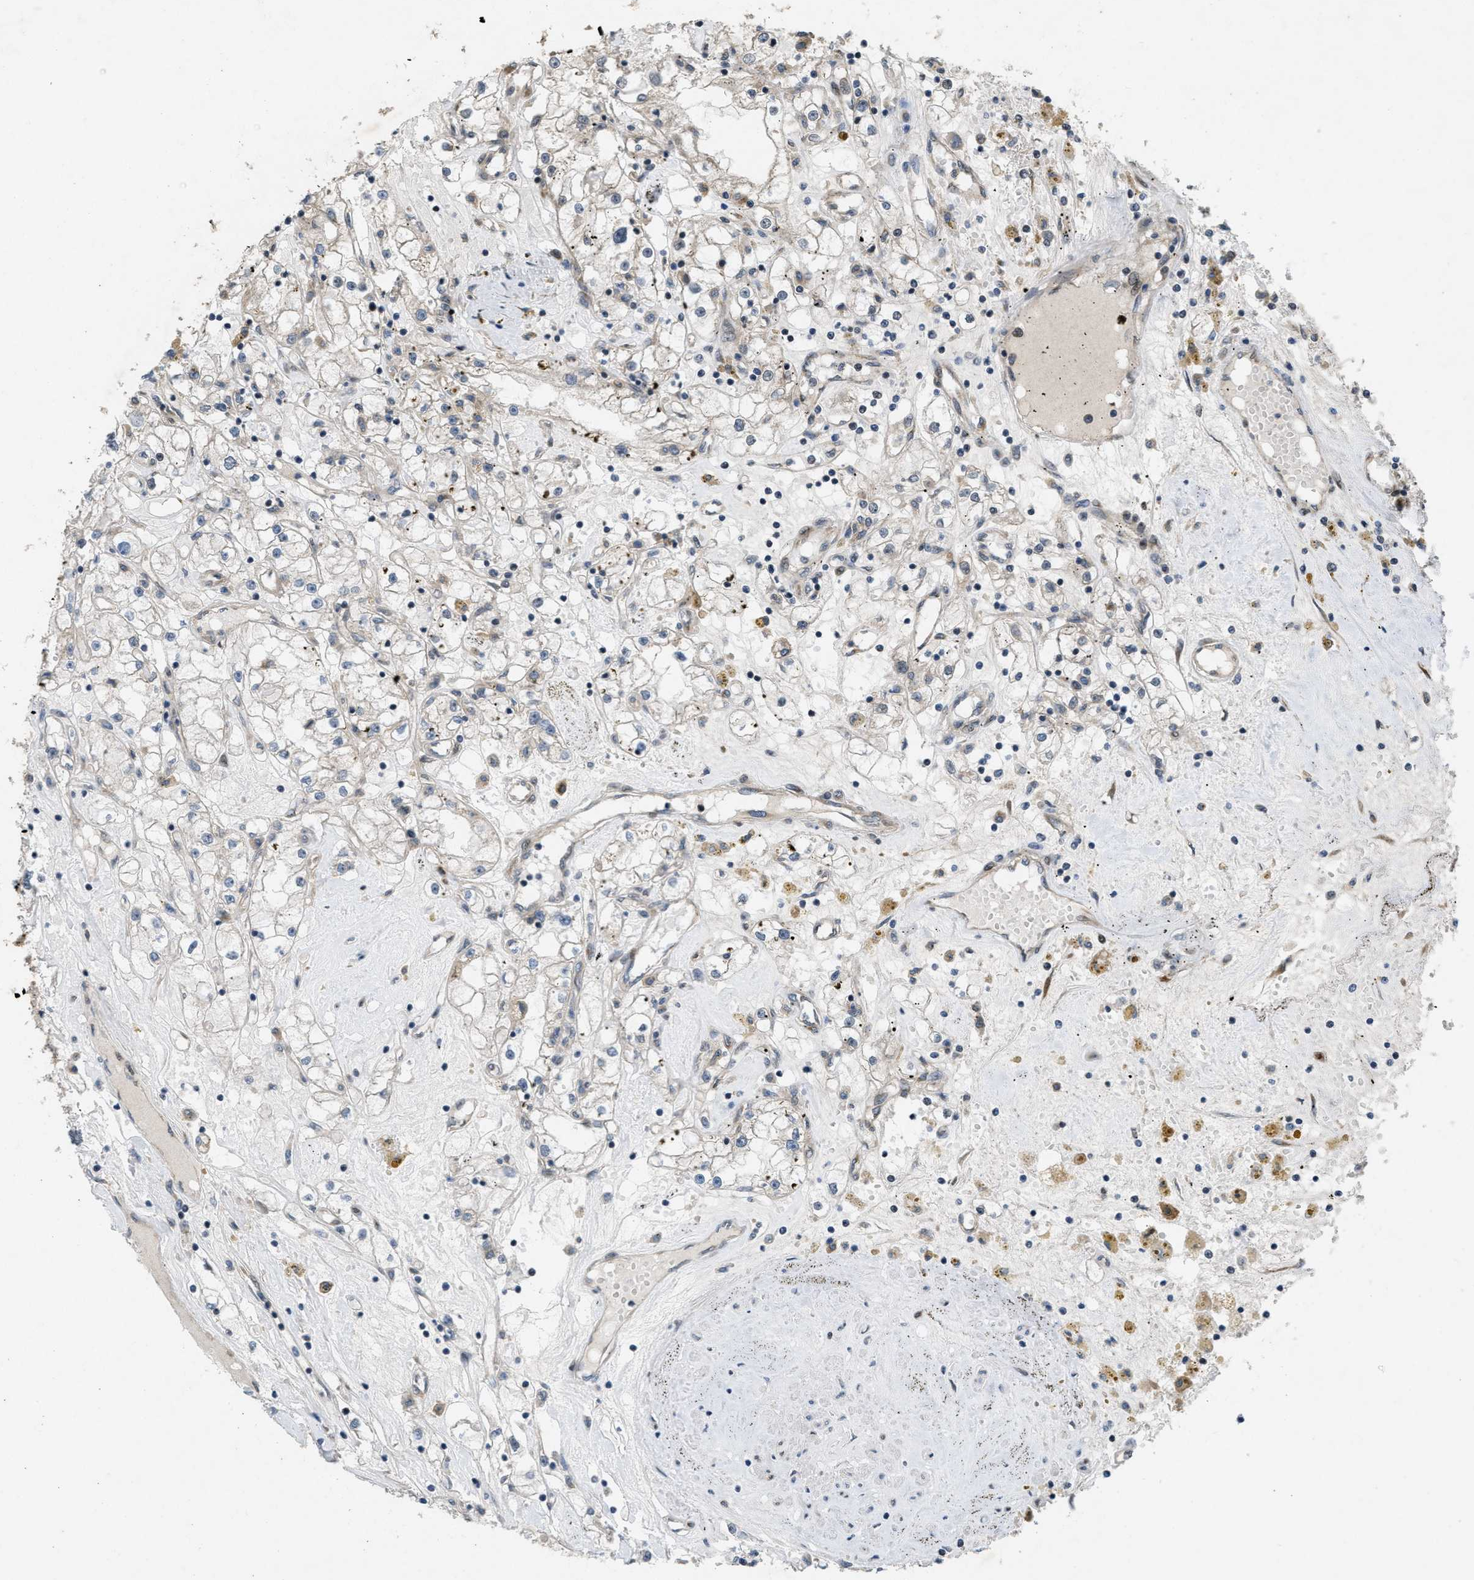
{"staining": {"intensity": "negative", "quantity": "none", "location": "none"}, "tissue": "renal cancer", "cell_type": "Tumor cells", "image_type": "cancer", "snomed": [{"axis": "morphology", "description": "Adenocarcinoma, NOS"}, {"axis": "topography", "description": "Kidney"}], "caption": "High magnification brightfield microscopy of renal cancer stained with DAB (3,3'-diaminobenzidine) (brown) and counterstained with hematoxylin (blue): tumor cells show no significant expression. (Brightfield microscopy of DAB (3,3'-diaminobenzidine) immunohistochemistry at high magnification).", "gene": "IFNLR1", "patient": {"sex": "male", "age": 56}}